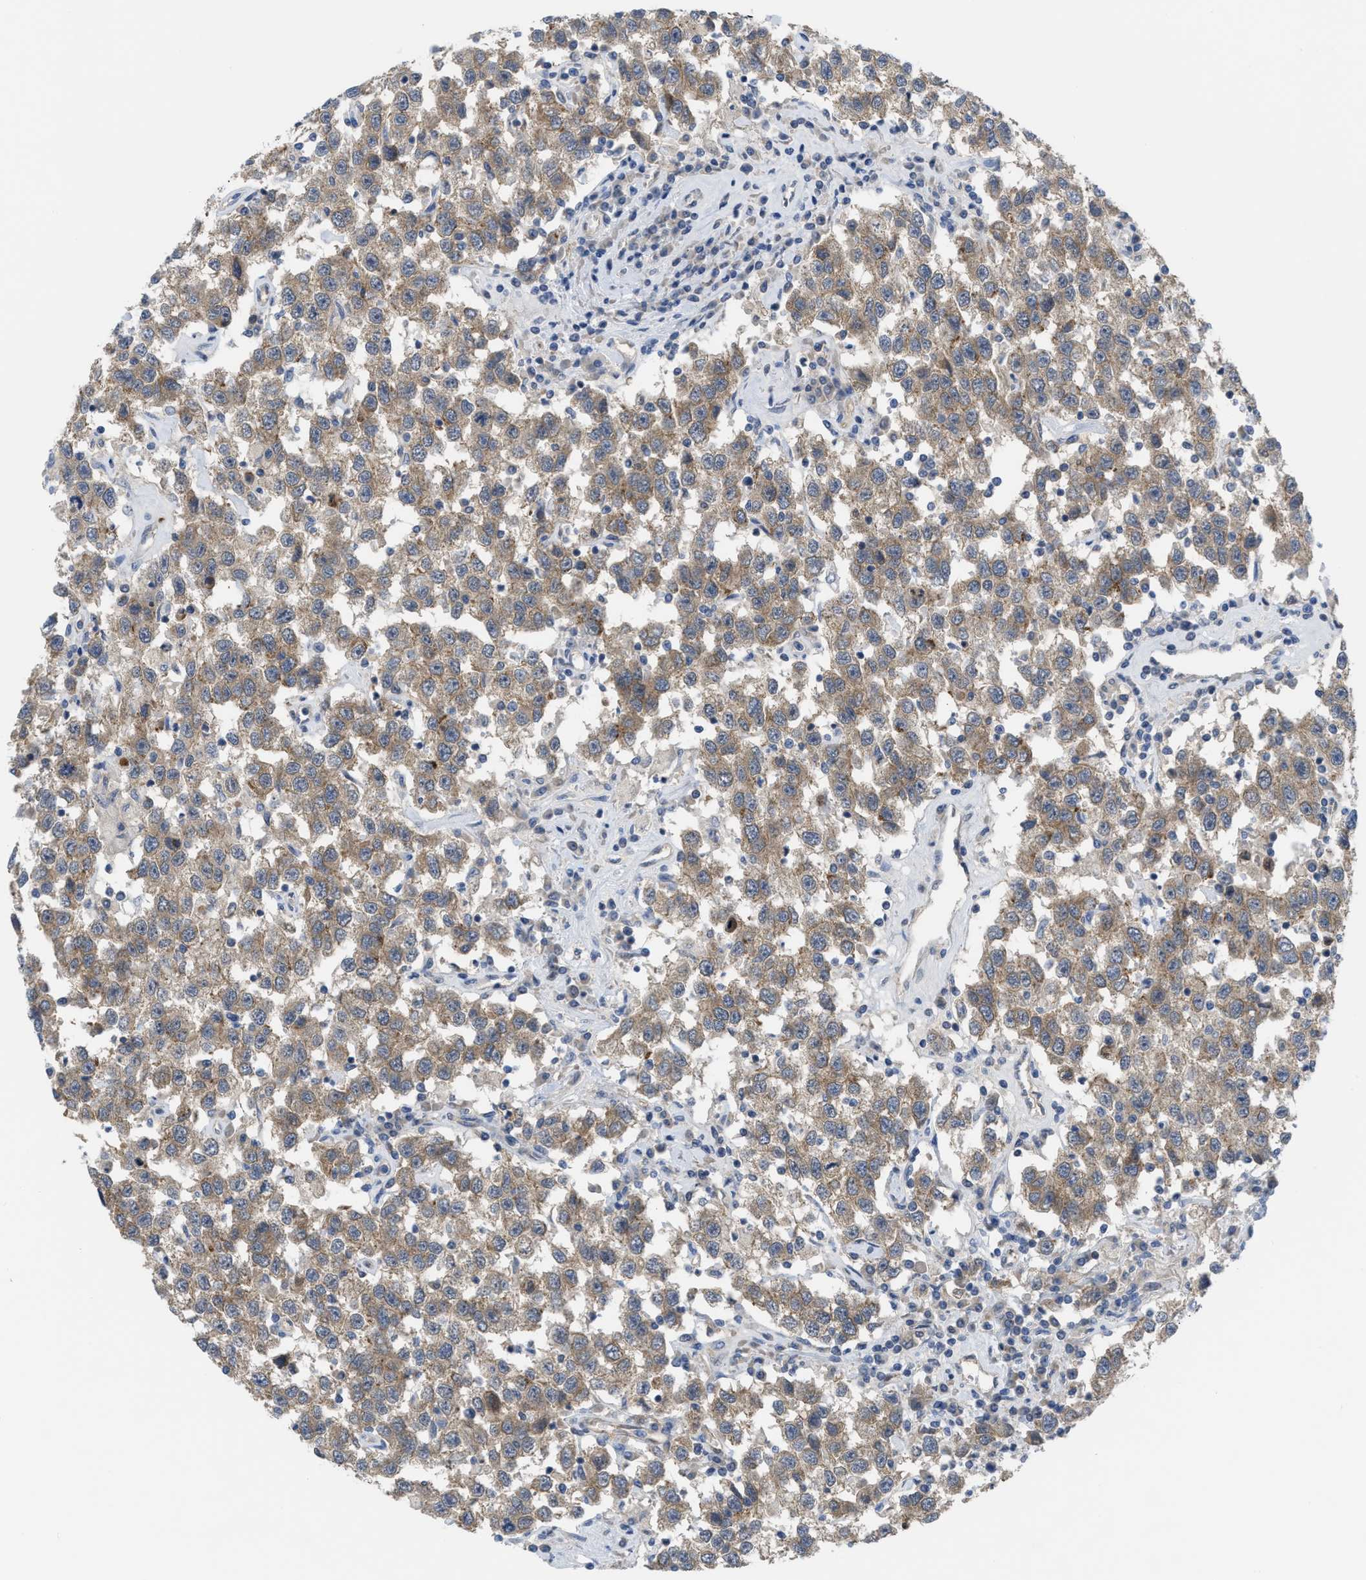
{"staining": {"intensity": "weak", "quantity": ">75%", "location": "cytoplasmic/membranous"}, "tissue": "testis cancer", "cell_type": "Tumor cells", "image_type": "cancer", "snomed": [{"axis": "morphology", "description": "Seminoma, NOS"}, {"axis": "topography", "description": "Testis"}], "caption": "DAB immunohistochemical staining of testis cancer exhibits weak cytoplasmic/membranous protein staining in about >75% of tumor cells.", "gene": "LDAF1", "patient": {"sex": "male", "age": 41}}